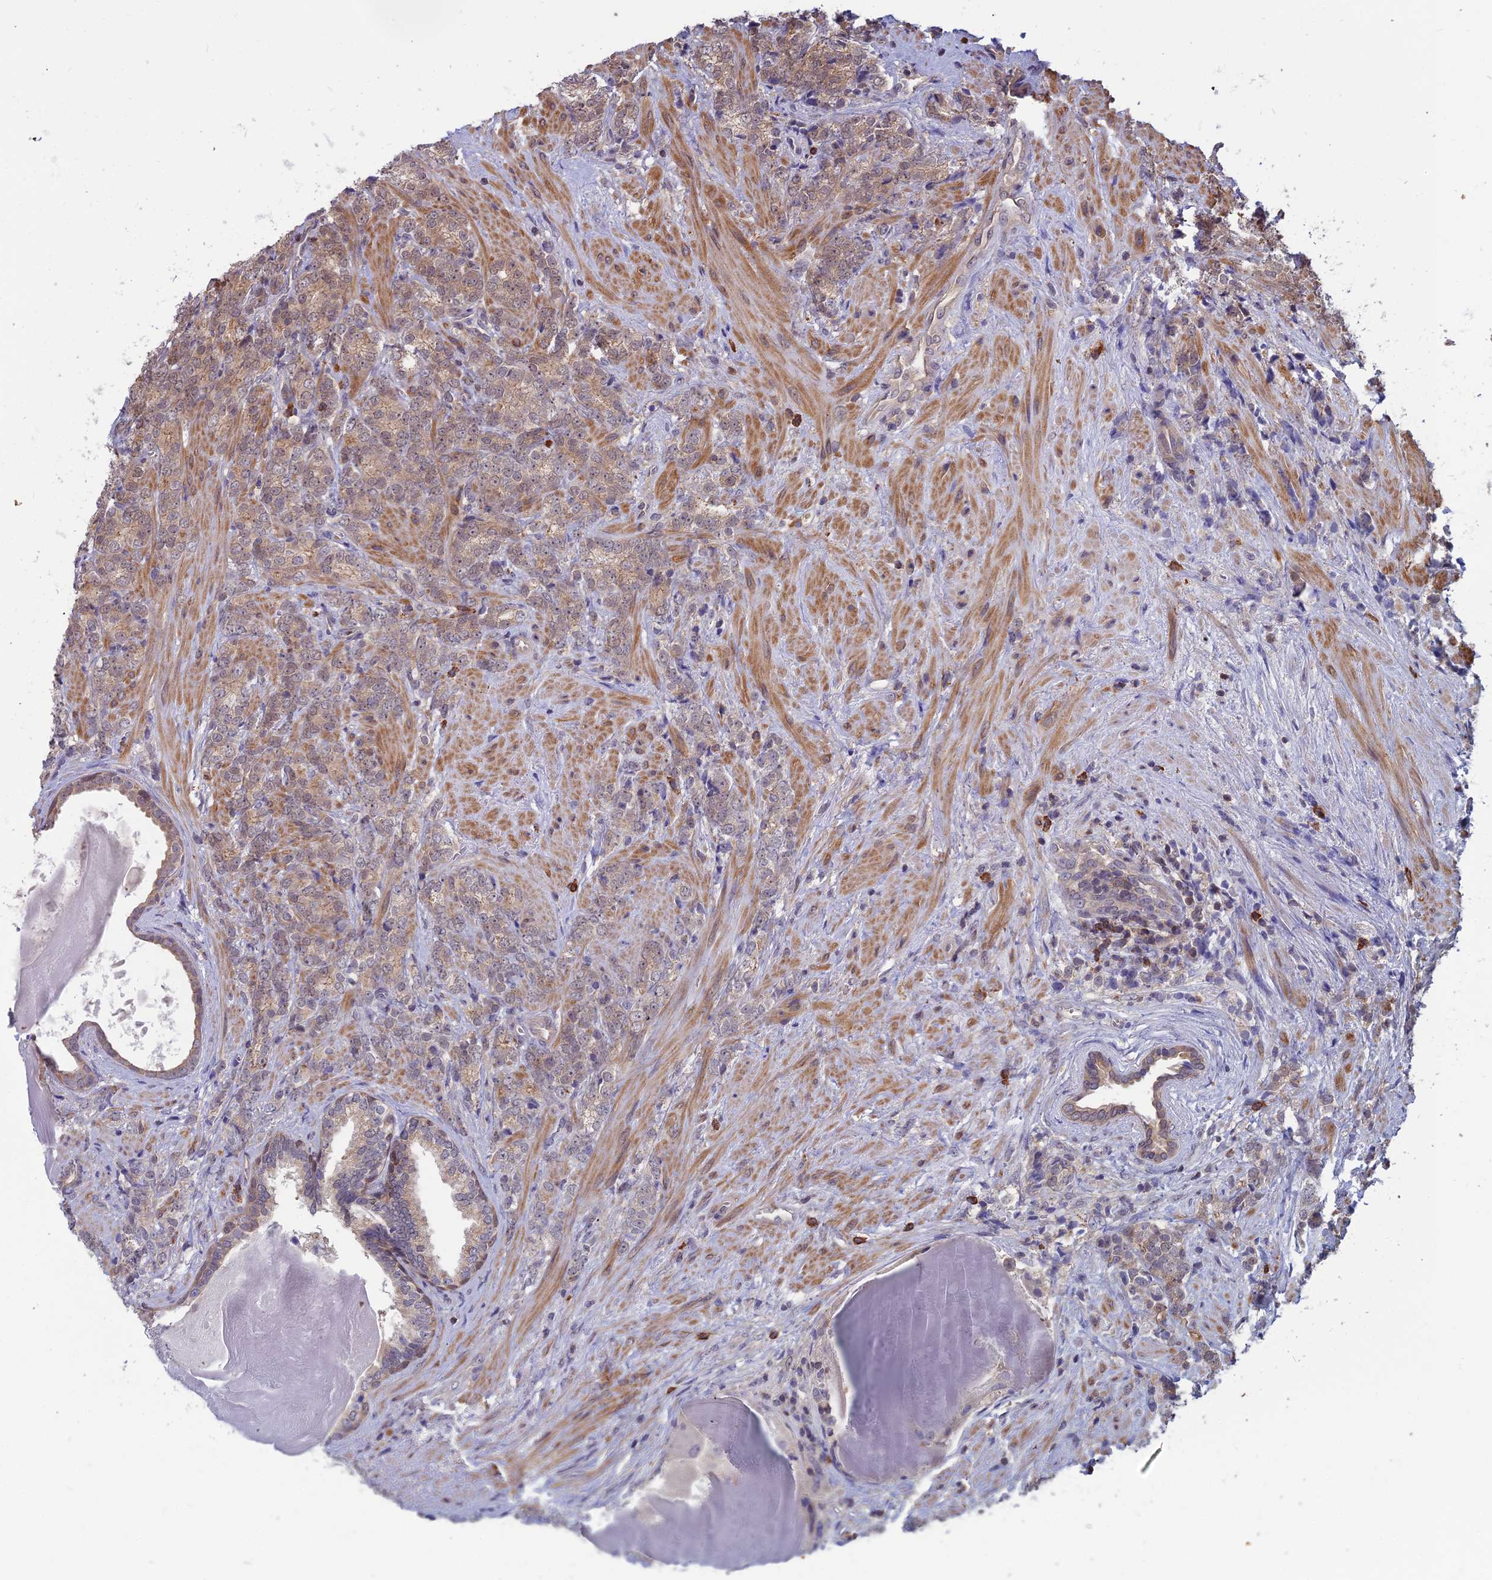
{"staining": {"intensity": "weak", "quantity": "25%-75%", "location": "cytoplasmic/membranous"}, "tissue": "prostate cancer", "cell_type": "Tumor cells", "image_type": "cancer", "snomed": [{"axis": "morphology", "description": "Adenocarcinoma, High grade"}, {"axis": "topography", "description": "Prostate"}], "caption": "Weak cytoplasmic/membranous protein expression is appreciated in approximately 25%-75% of tumor cells in prostate cancer.", "gene": "OPA3", "patient": {"sex": "male", "age": 64}}